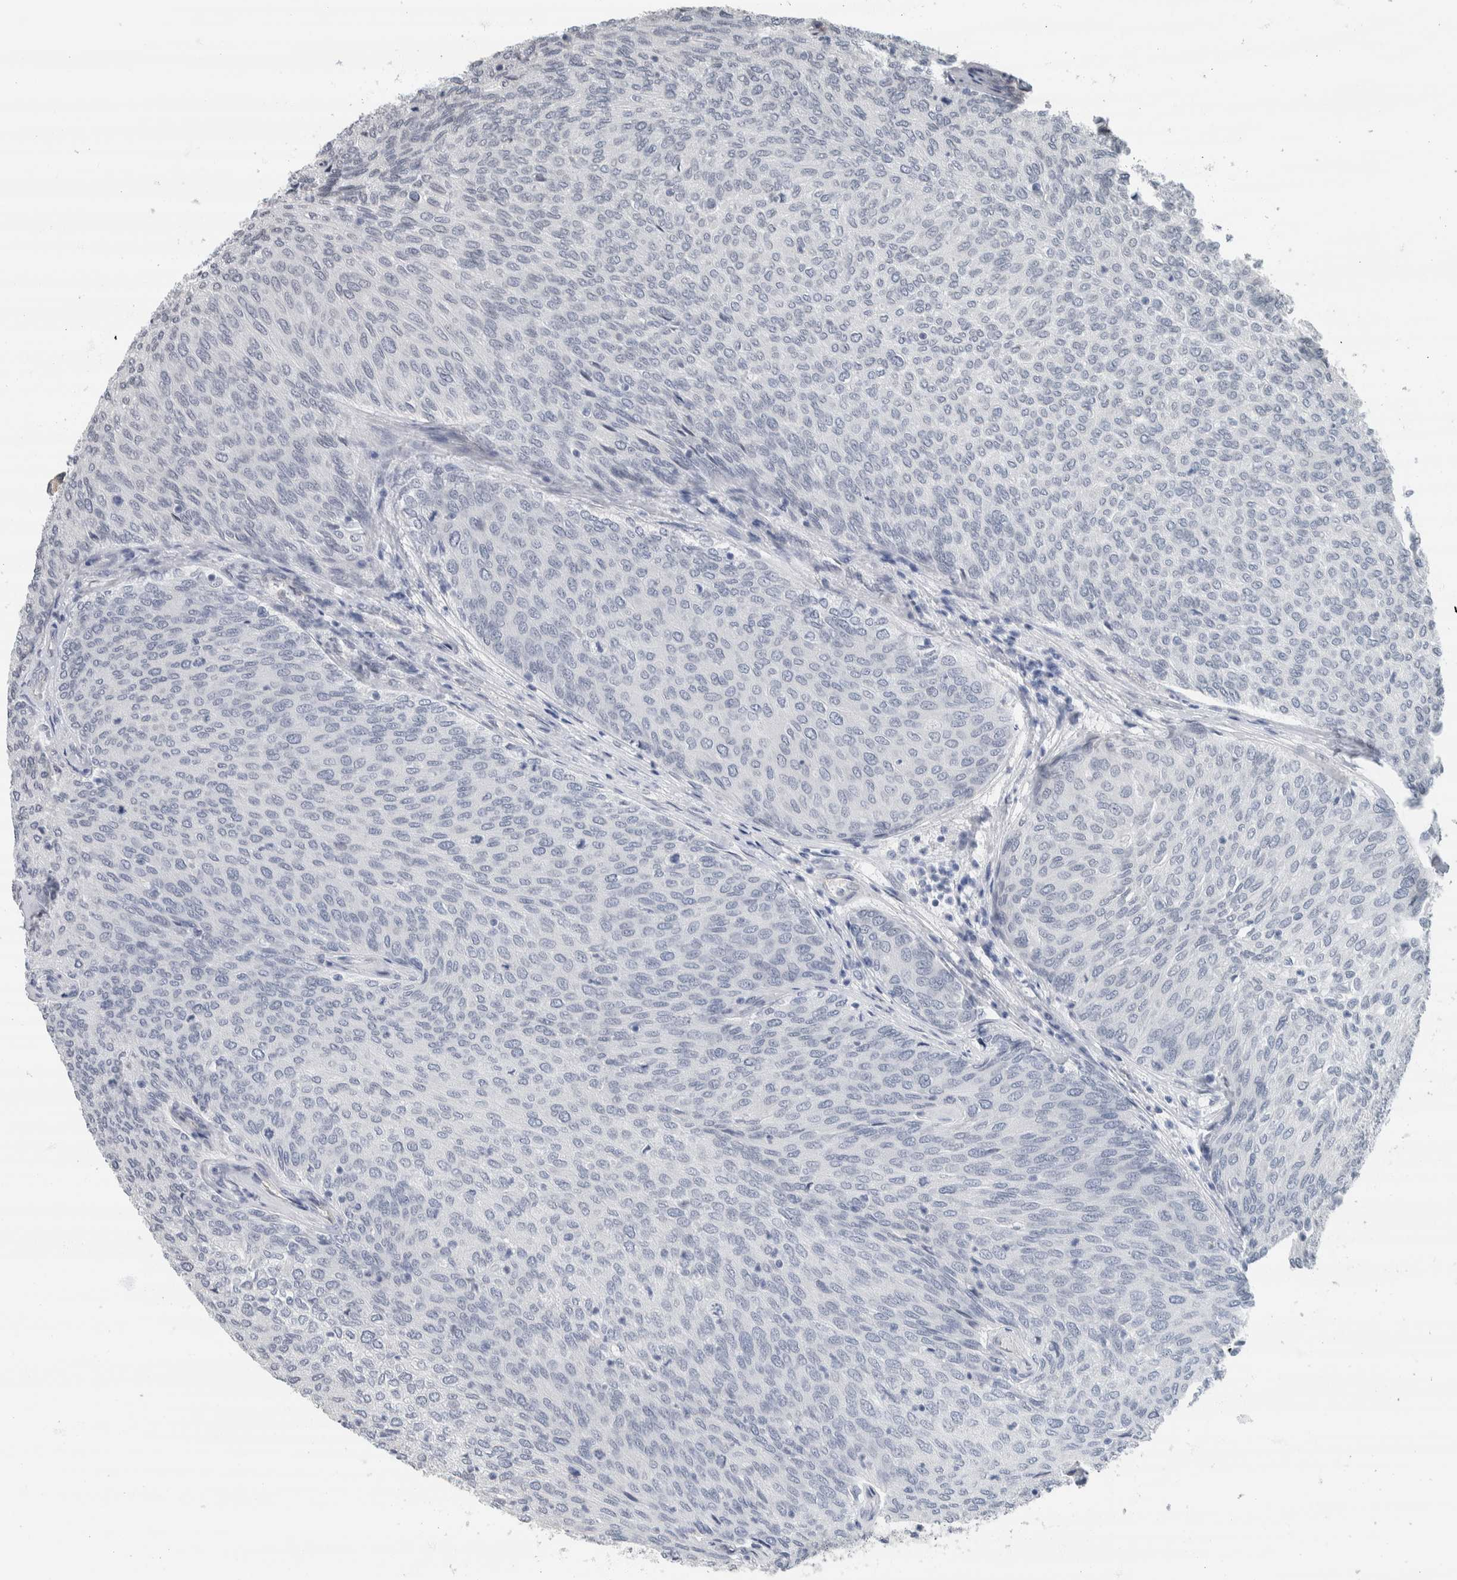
{"staining": {"intensity": "negative", "quantity": "none", "location": "none"}, "tissue": "urothelial cancer", "cell_type": "Tumor cells", "image_type": "cancer", "snomed": [{"axis": "morphology", "description": "Urothelial carcinoma, Low grade"}, {"axis": "topography", "description": "Urinary bladder"}], "caption": "High magnification brightfield microscopy of low-grade urothelial carcinoma stained with DAB (3,3'-diaminobenzidine) (brown) and counterstained with hematoxylin (blue): tumor cells show no significant staining. (Brightfield microscopy of DAB (3,3'-diaminobenzidine) immunohistochemistry at high magnification).", "gene": "NEFM", "patient": {"sex": "female", "age": 79}}